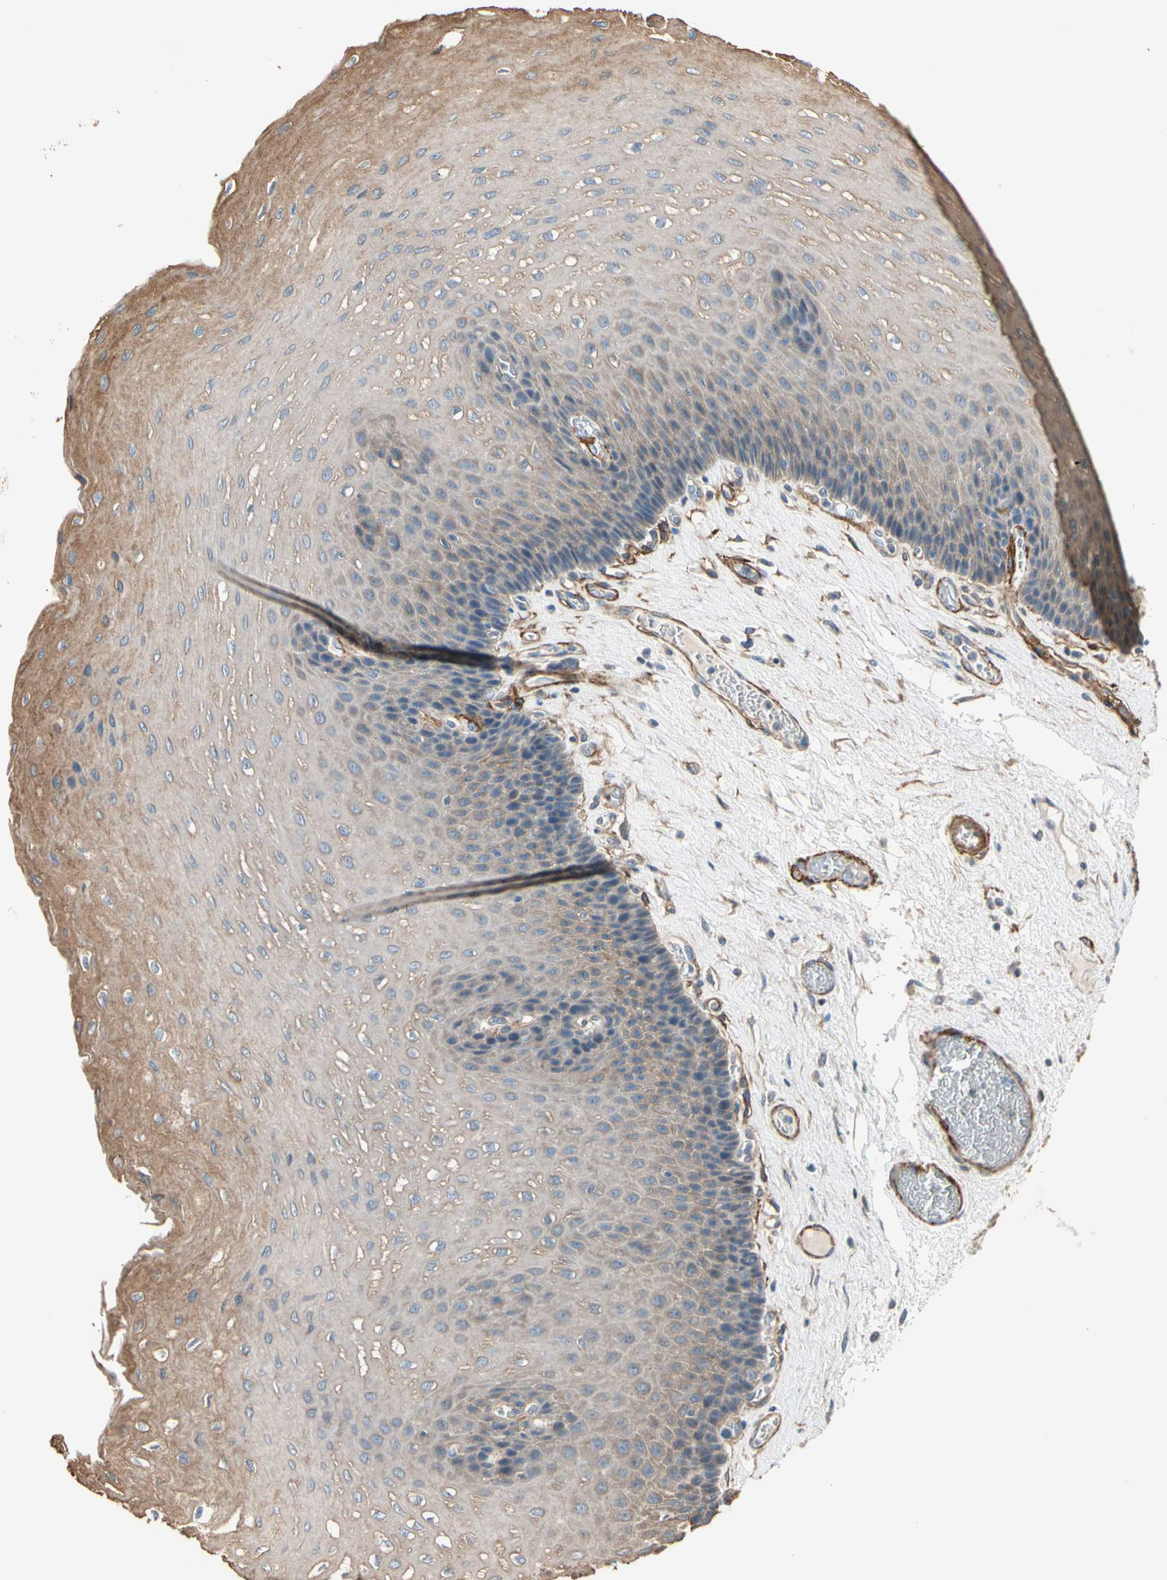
{"staining": {"intensity": "moderate", "quantity": "<25%", "location": "cytoplasmic/membranous"}, "tissue": "esophagus", "cell_type": "Squamous epithelial cells", "image_type": "normal", "snomed": [{"axis": "morphology", "description": "Normal tissue, NOS"}, {"axis": "topography", "description": "Esophagus"}], "caption": "DAB (3,3'-diaminobenzidine) immunohistochemical staining of benign esophagus displays moderate cytoplasmic/membranous protein staining in approximately <25% of squamous epithelial cells. (brown staining indicates protein expression, while blue staining denotes nuclei).", "gene": "SUSD2", "patient": {"sex": "female", "age": 72}}